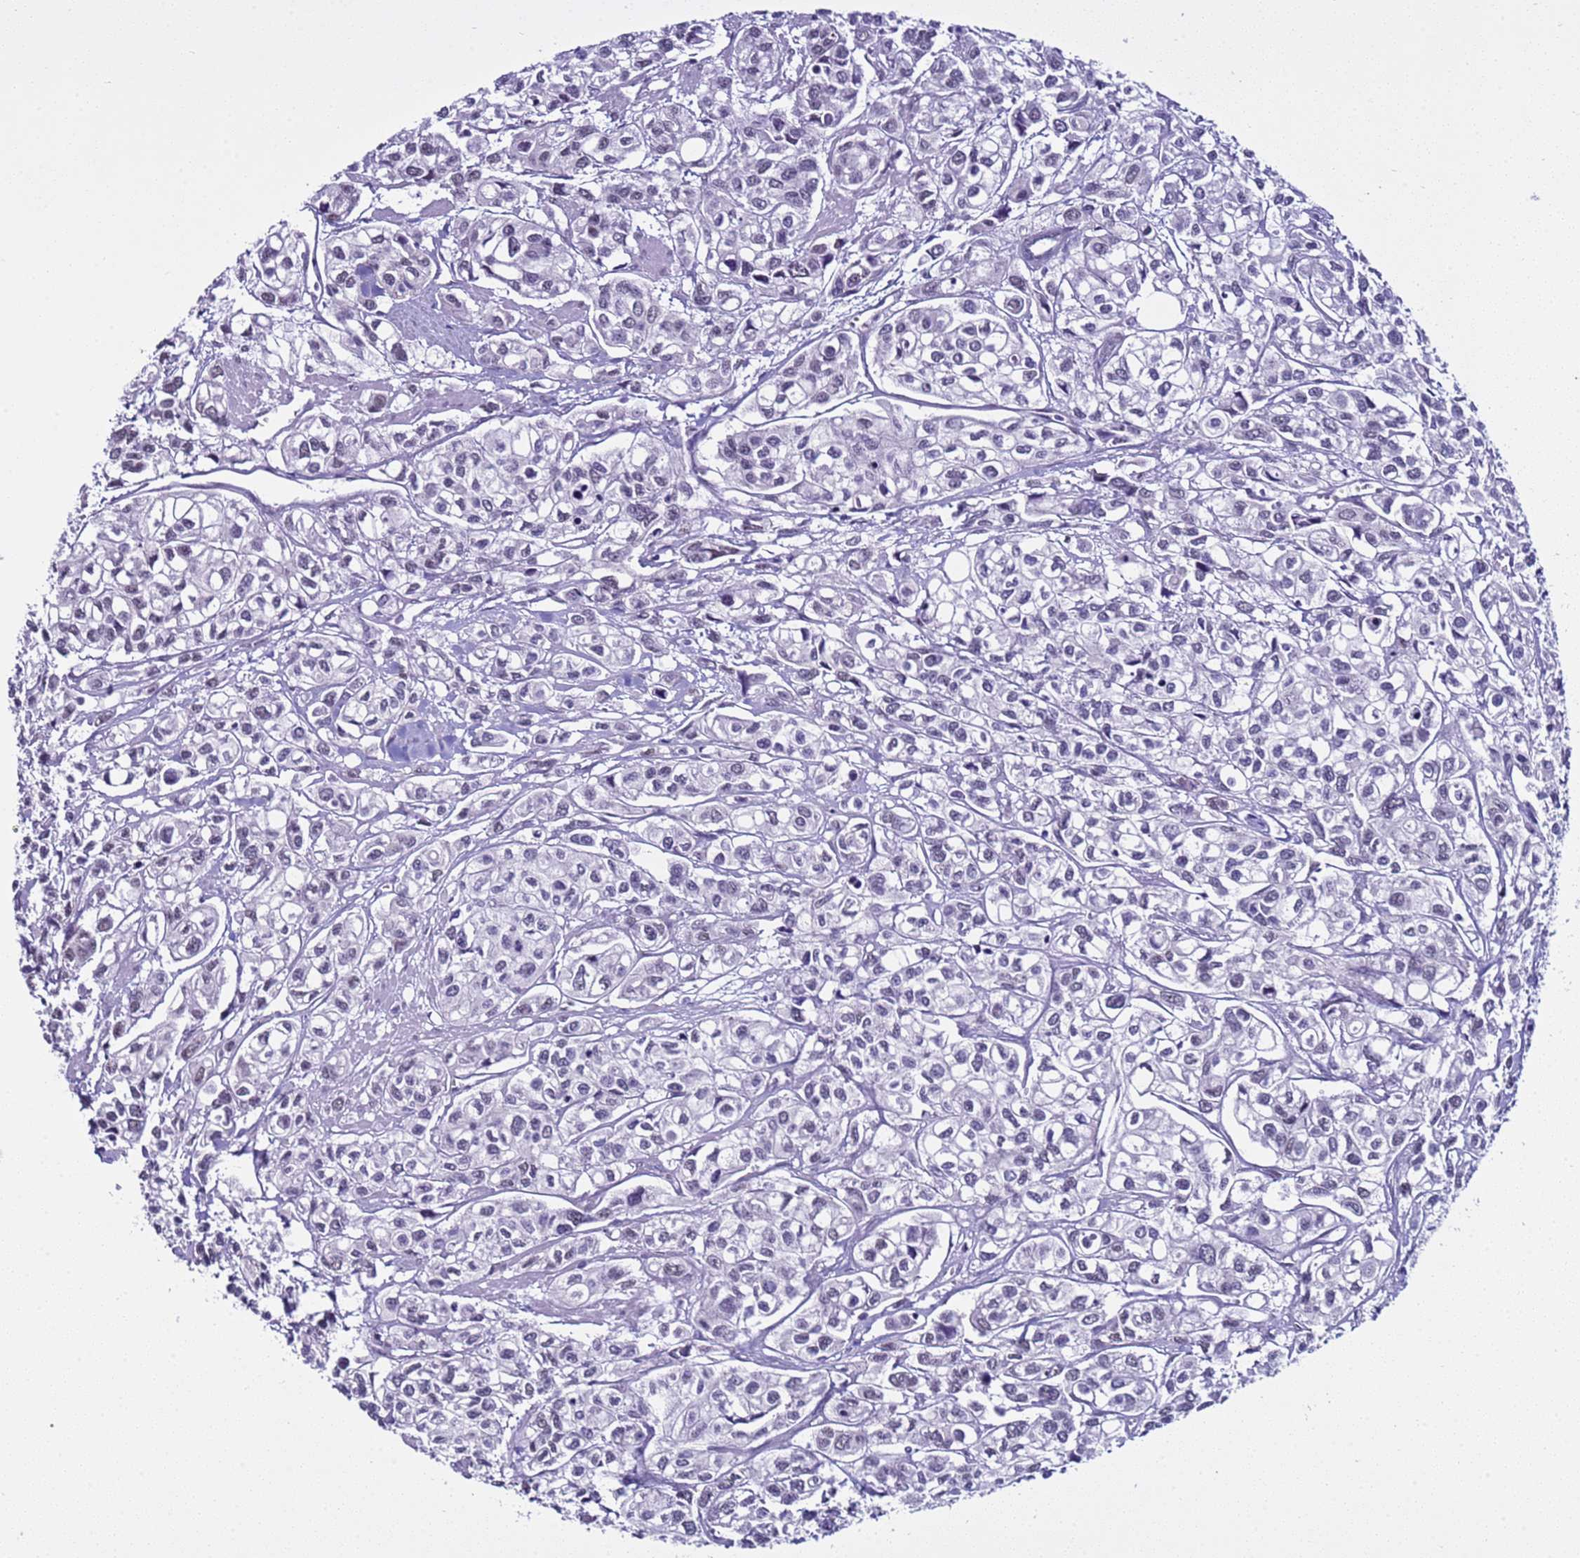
{"staining": {"intensity": "negative", "quantity": "none", "location": "none"}, "tissue": "urothelial cancer", "cell_type": "Tumor cells", "image_type": "cancer", "snomed": [{"axis": "morphology", "description": "Urothelial carcinoma, High grade"}, {"axis": "topography", "description": "Urinary bladder"}], "caption": "Tumor cells show no significant expression in high-grade urothelial carcinoma. (DAB (3,3'-diaminobenzidine) IHC, high magnification).", "gene": "LRRC10B", "patient": {"sex": "male", "age": 67}}